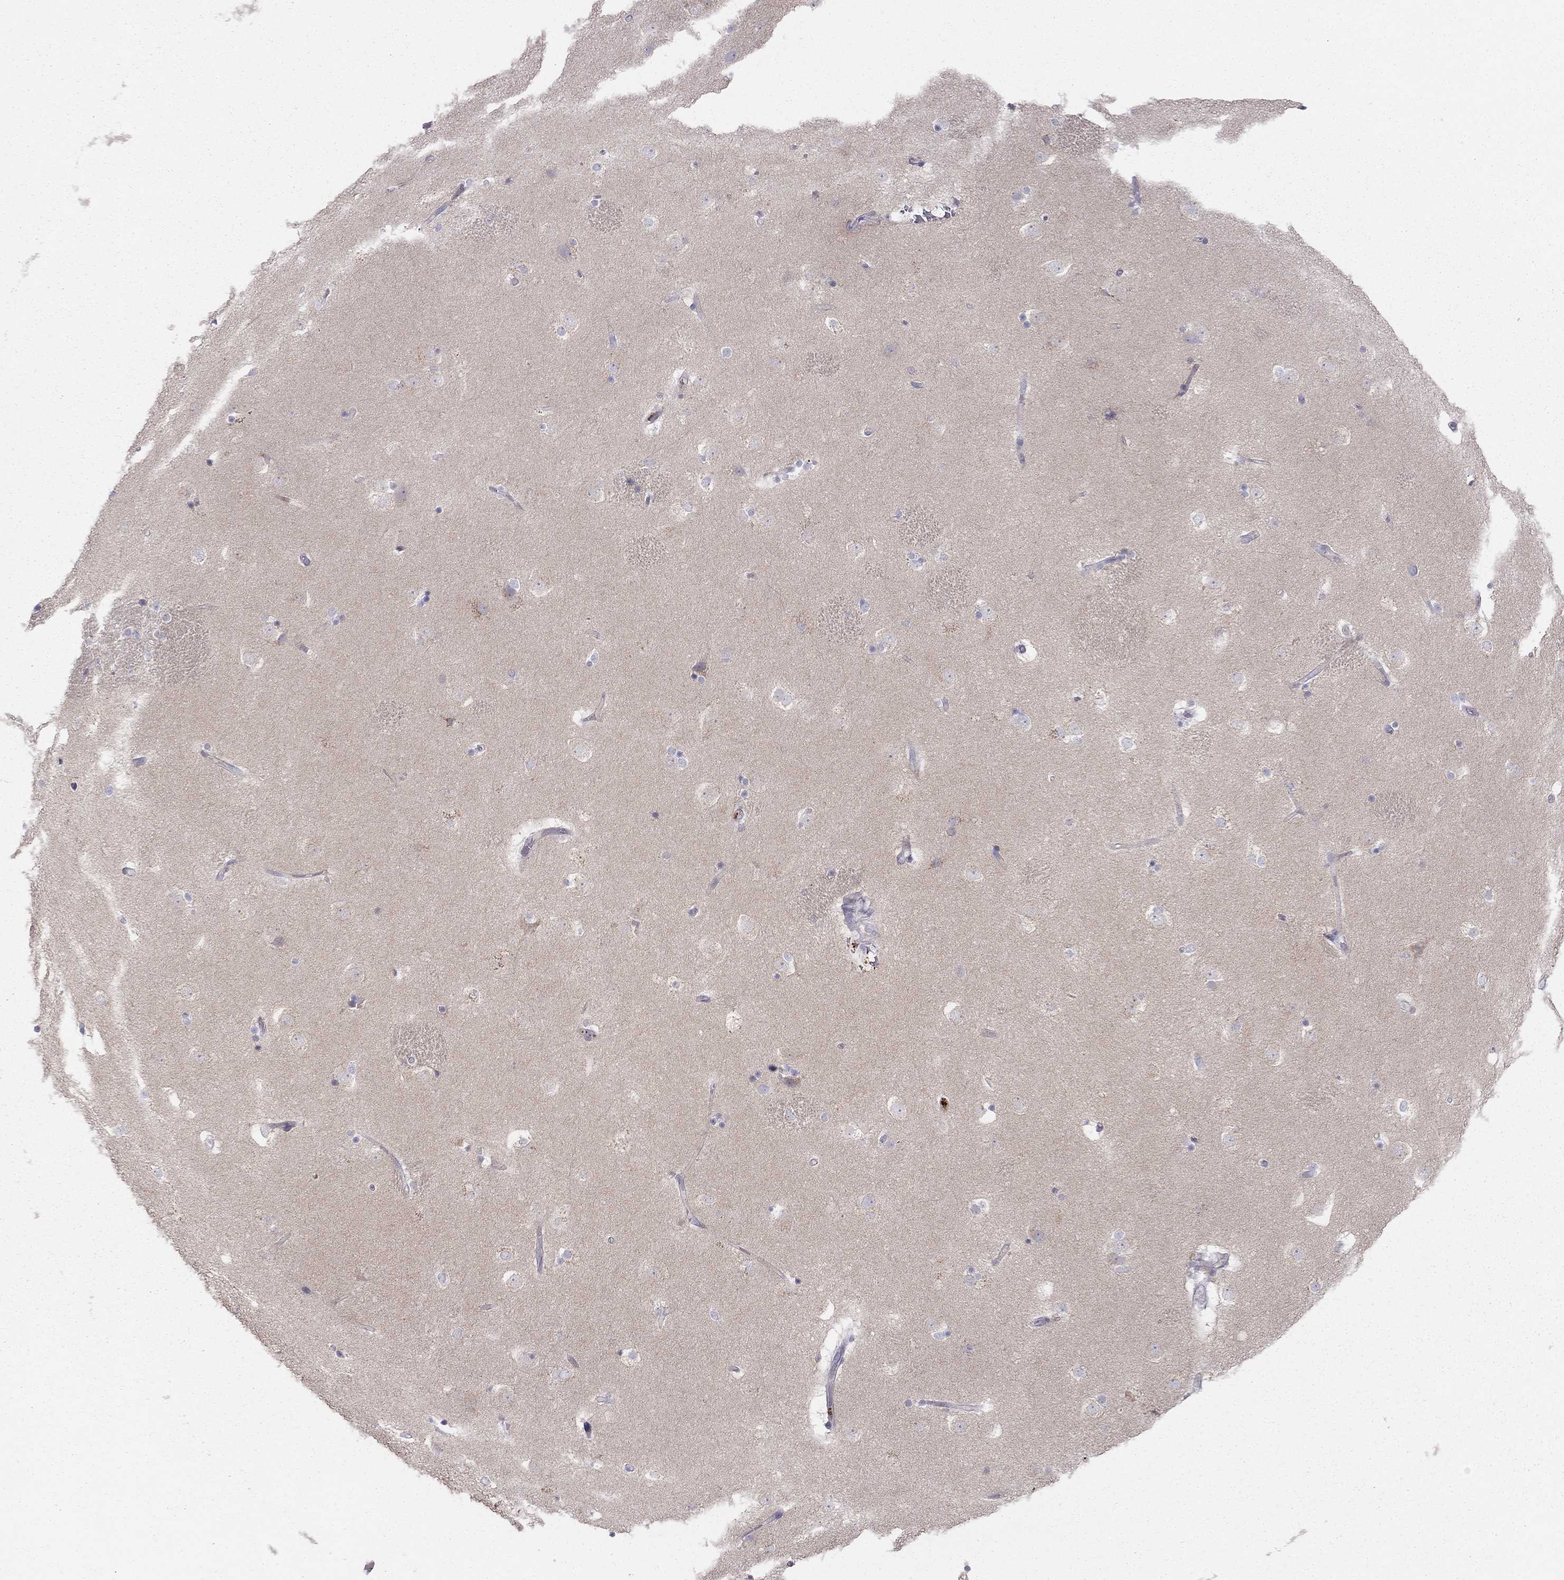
{"staining": {"intensity": "negative", "quantity": "none", "location": "none"}, "tissue": "caudate", "cell_type": "Glial cells", "image_type": "normal", "snomed": [{"axis": "morphology", "description": "Normal tissue, NOS"}, {"axis": "topography", "description": "Lateral ventricle wall"}], "caption": "Glial cells are negative for protein expression in benign human caudate. (DAB (3,3'-diaminobenzidine) immunohistochemistry (IHC), high magnification).", "gene": "MGAT4C", "patient": {"sex": "male", "age": 51}}